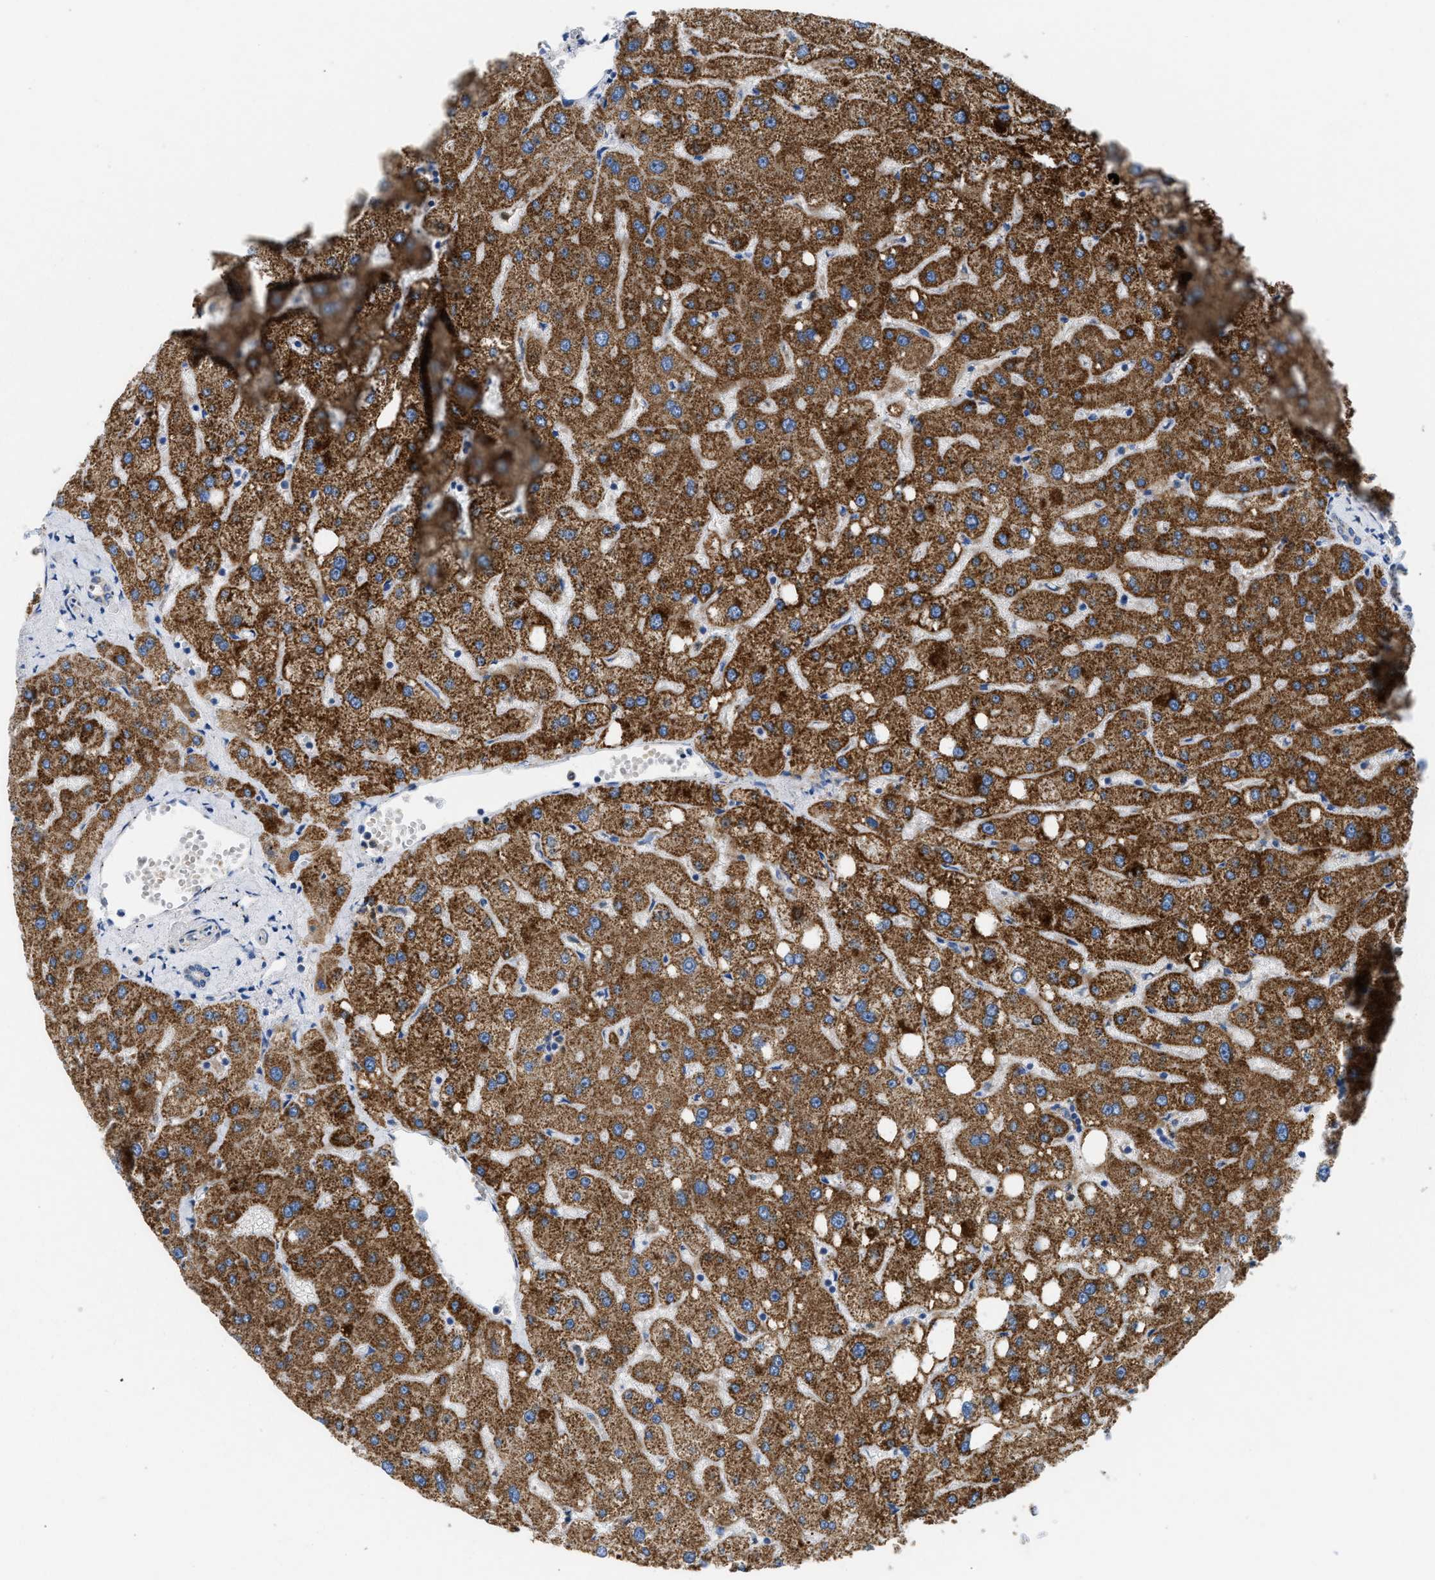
{"staining": {"intensity": "weak", "quantity": "<25%", "location": "cytoplasmic/membranous"}, "tissue": "liver", "cell_type": "Cholangiocytes", "image_type": "normal", "snomed": [{"axis": "morphology", "description": "Normal tissue, NOS"}, {"axis": "topography", "description": "Liver"}], "caption": "Liver stained for a protein using immunohistochemistry demonstrates no positivity cholangiocytes.", "gene": "SLC25A13", "patient": {"sex": "male", "age": 73}}